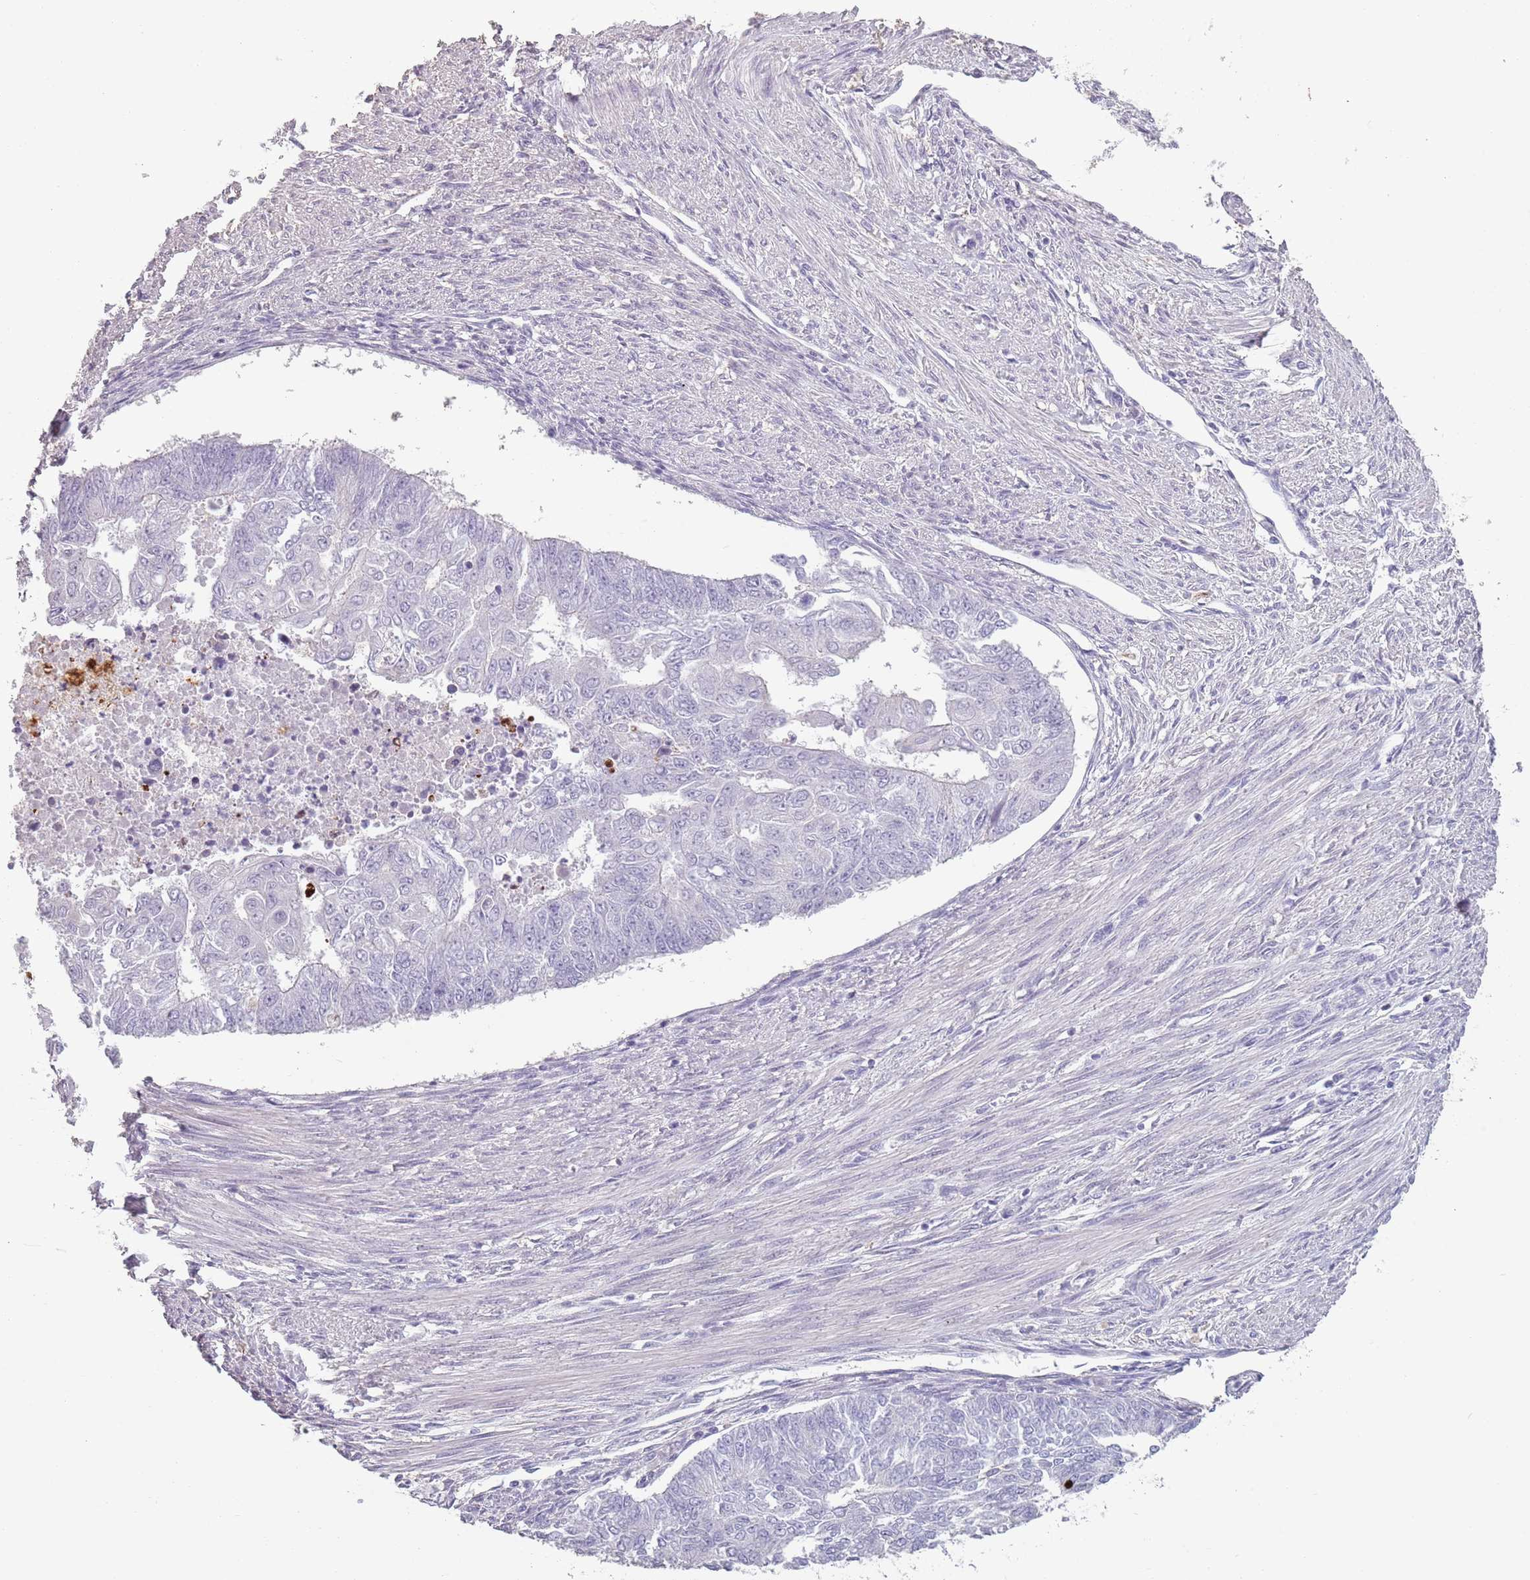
{"staining": {"intensity": "negative", "quantity": "none", "location": "none"}, "tissue": "endometrial cancer", "cell_type": "Tumor cells", "image_type": "cancer", "snomed": [{"axis": "morphology", "description": "Adenocarcinoma, NOS"}, {"axis": "topography", "description": "Endometrium"}], "caption": "The image displays no staining of tumor cells in endometrial cancer (adenocarcinoma).", "gene": "PIEZO1", "patient": {"sex": "female", "age": 32}}